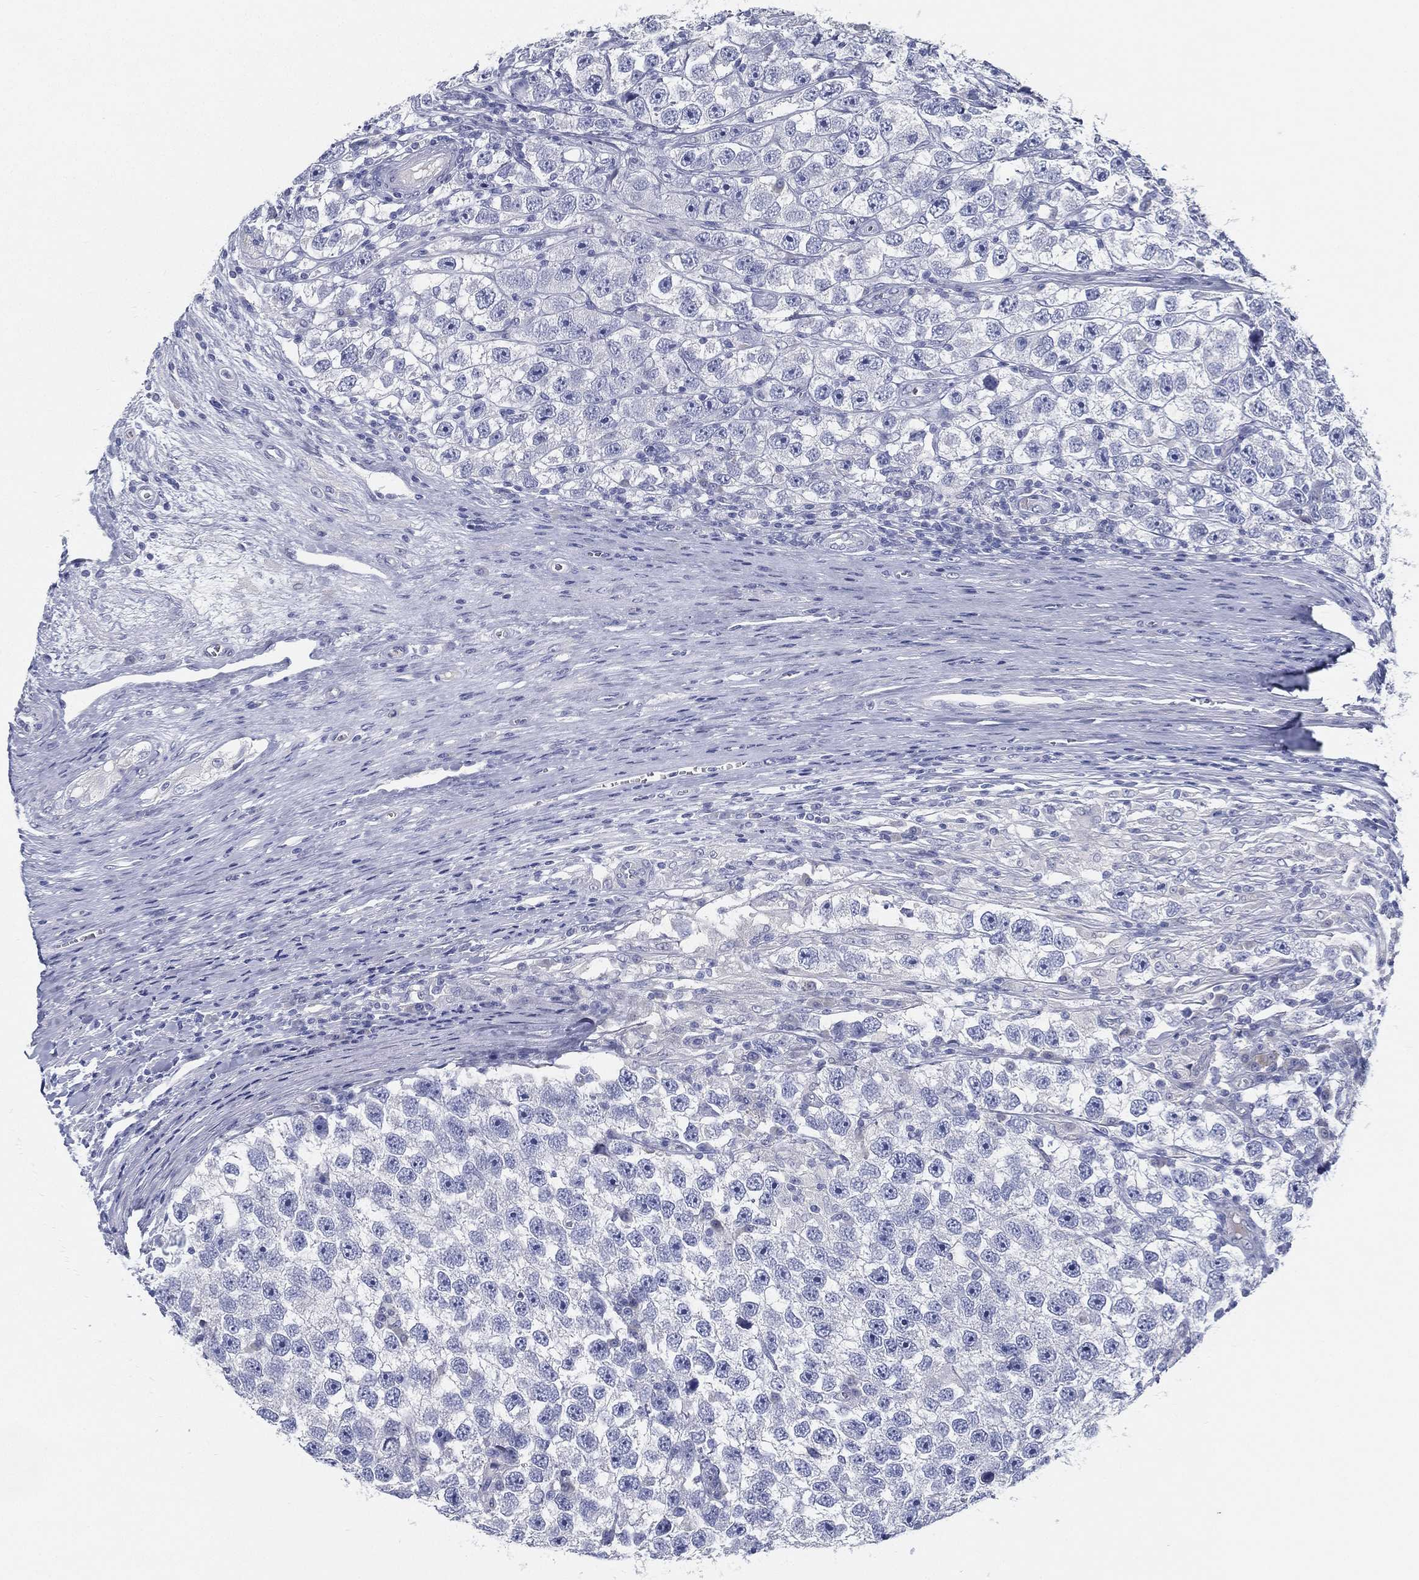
{"staining": {"intensity": "negative", "quantity": "none", "location": "none"}, "tissue": "testis cancer", "cell_type": "Tumor cells", "image_type": "cancer", "snomed": [{"axis": "morphology", "description": "Seminoma, NOS"}, {"axis": "topography", "description": "Testis"}], "caption": "This is an IHC micrograph of human testis cancer (seminoma). There is no expression in tumor cells.", "gene": "STS", "patient": {"sex": "male", "age": 26}}